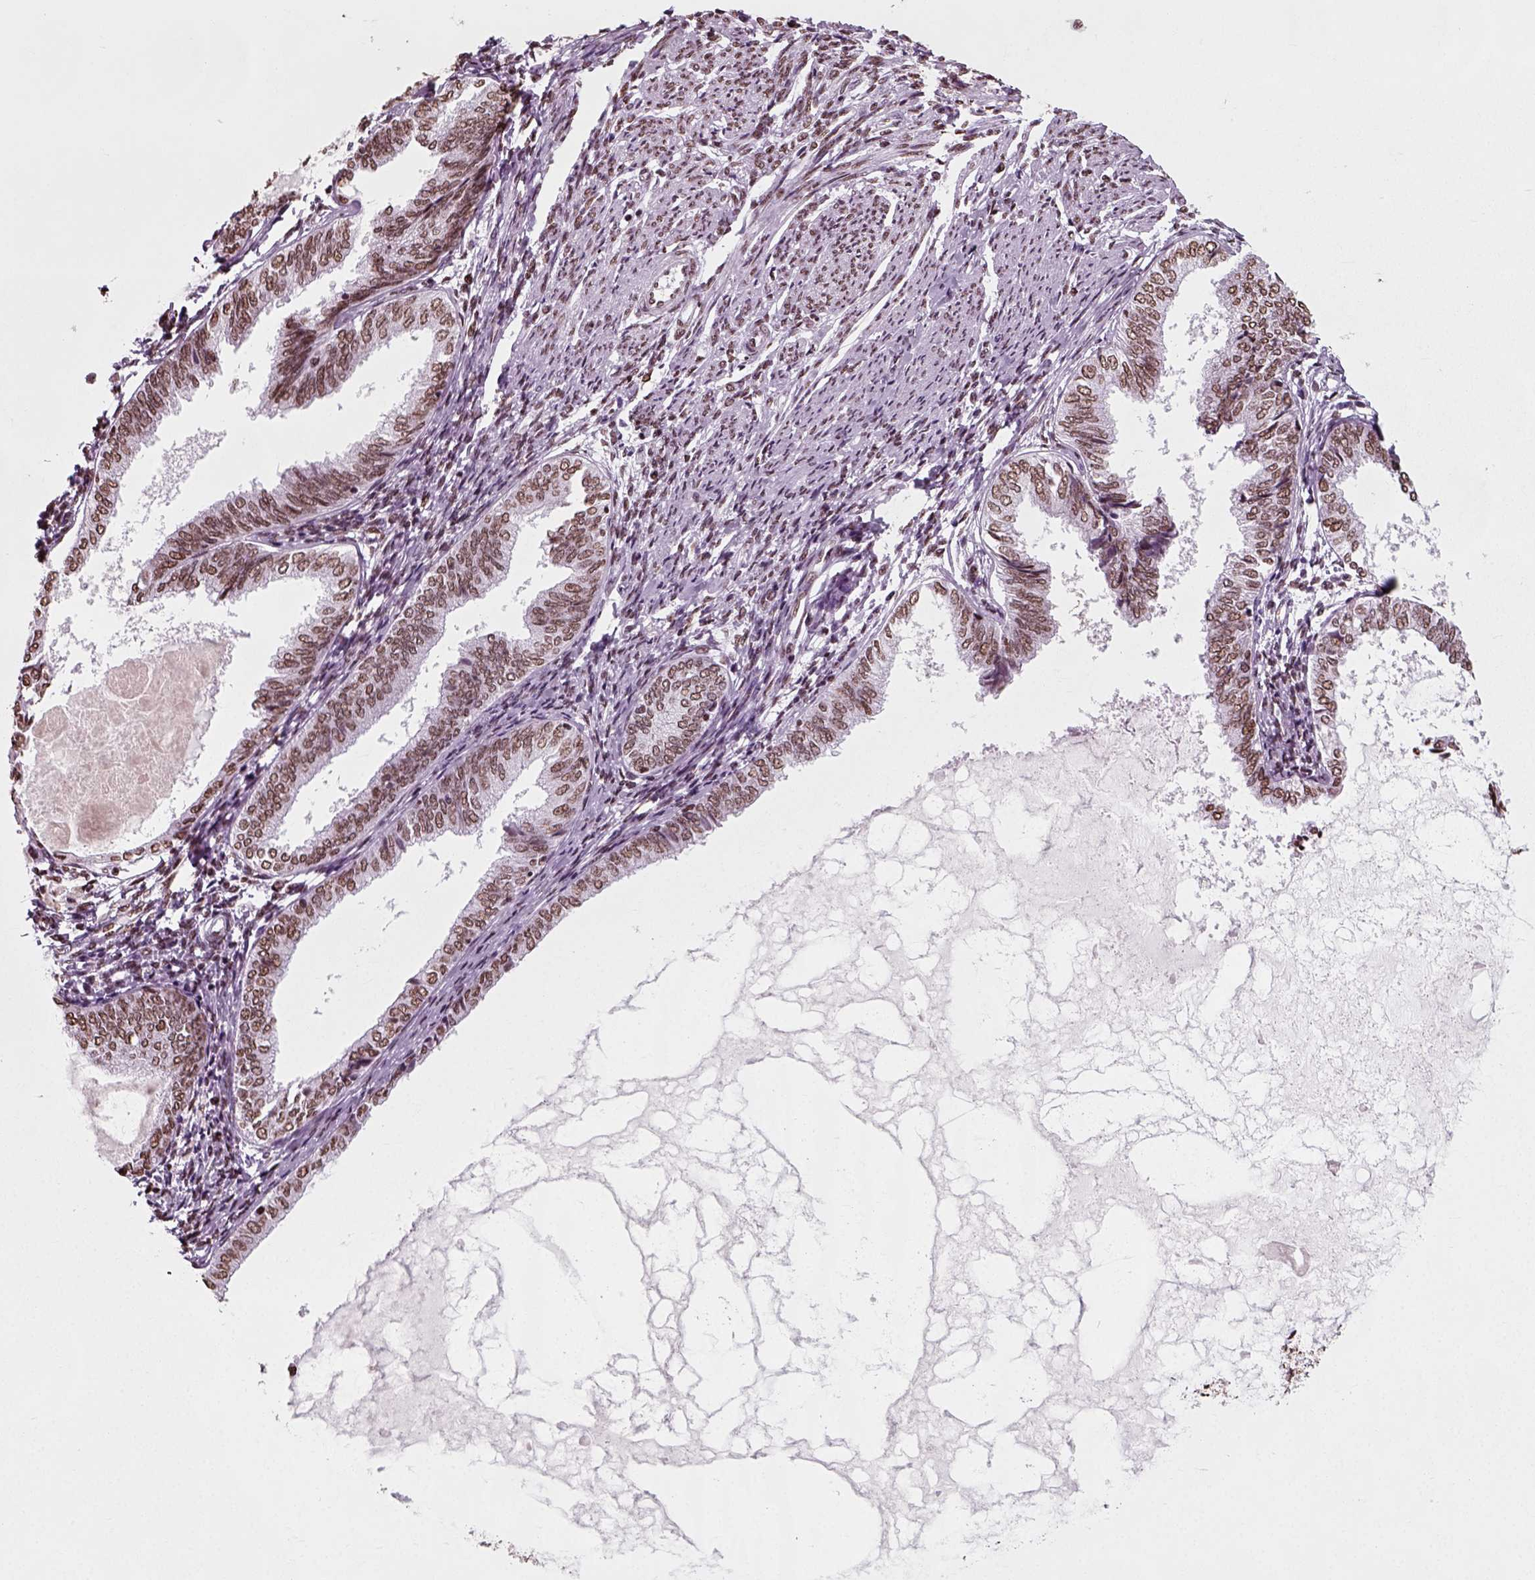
{"staining": {"intensity": "moderate", "quantity": ">75%", "location": "nuclear"}, "tissue": "endometrial cancer", "cell_type": "Tumor cells", "image_type": "cancer", "snomed": [{"axis": "morphology", "description": "Adenocarcinoma, NOS"}, {"axis": "topography", "description": "Endometrium"}], "caption": "High-magnification brightfield microscopy of endometrial cancer (adenocarcinoma) stained with DAB (brown) and counterstained with hematoxylin (blue). tumor cells exhibit moderate nuclear staining is appreciated in about>75% of cells. The protein is shown in brown color, while the nuclei are stained blue.", "gene": "POLR1H", "patient": {"sex": "female", "age": 68}}